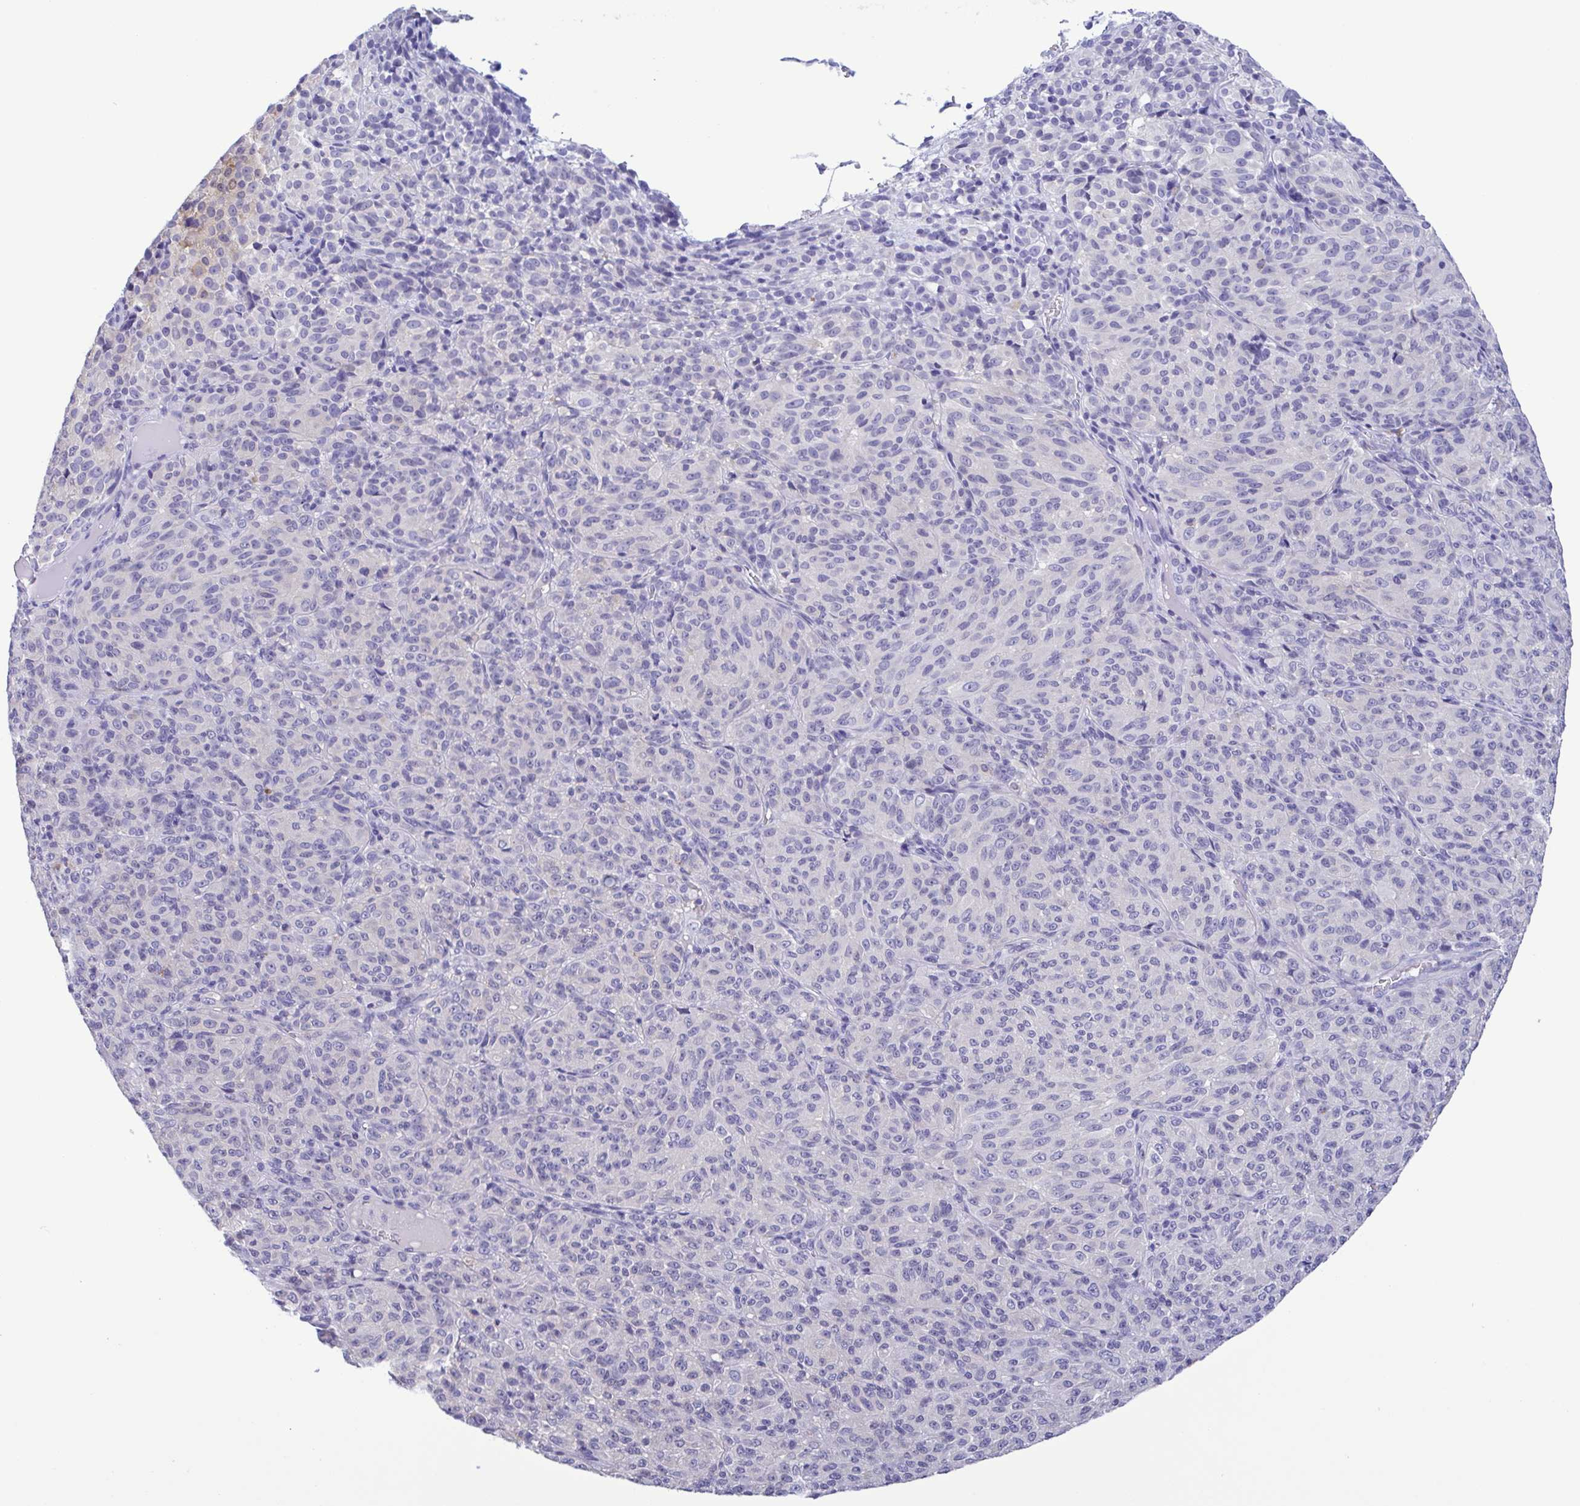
{"staining": {"intensity": "negative", "quantity": "none", "location": "none"}, "tissue": "melanoma", "cell_type": "Tumor cells", "image_type": "cancer", "snomed": [{"axis": "morphology", "description": "Malignant melanoma, Metastatic site"}, {"axis": "topography", "description": "Brain"}], "caption": "Immunohistochemical staining of melanoma shows no significant positivity in tumor cells.", "gene": "LDHC", "patient": {"sex": "female", "age": 56}}